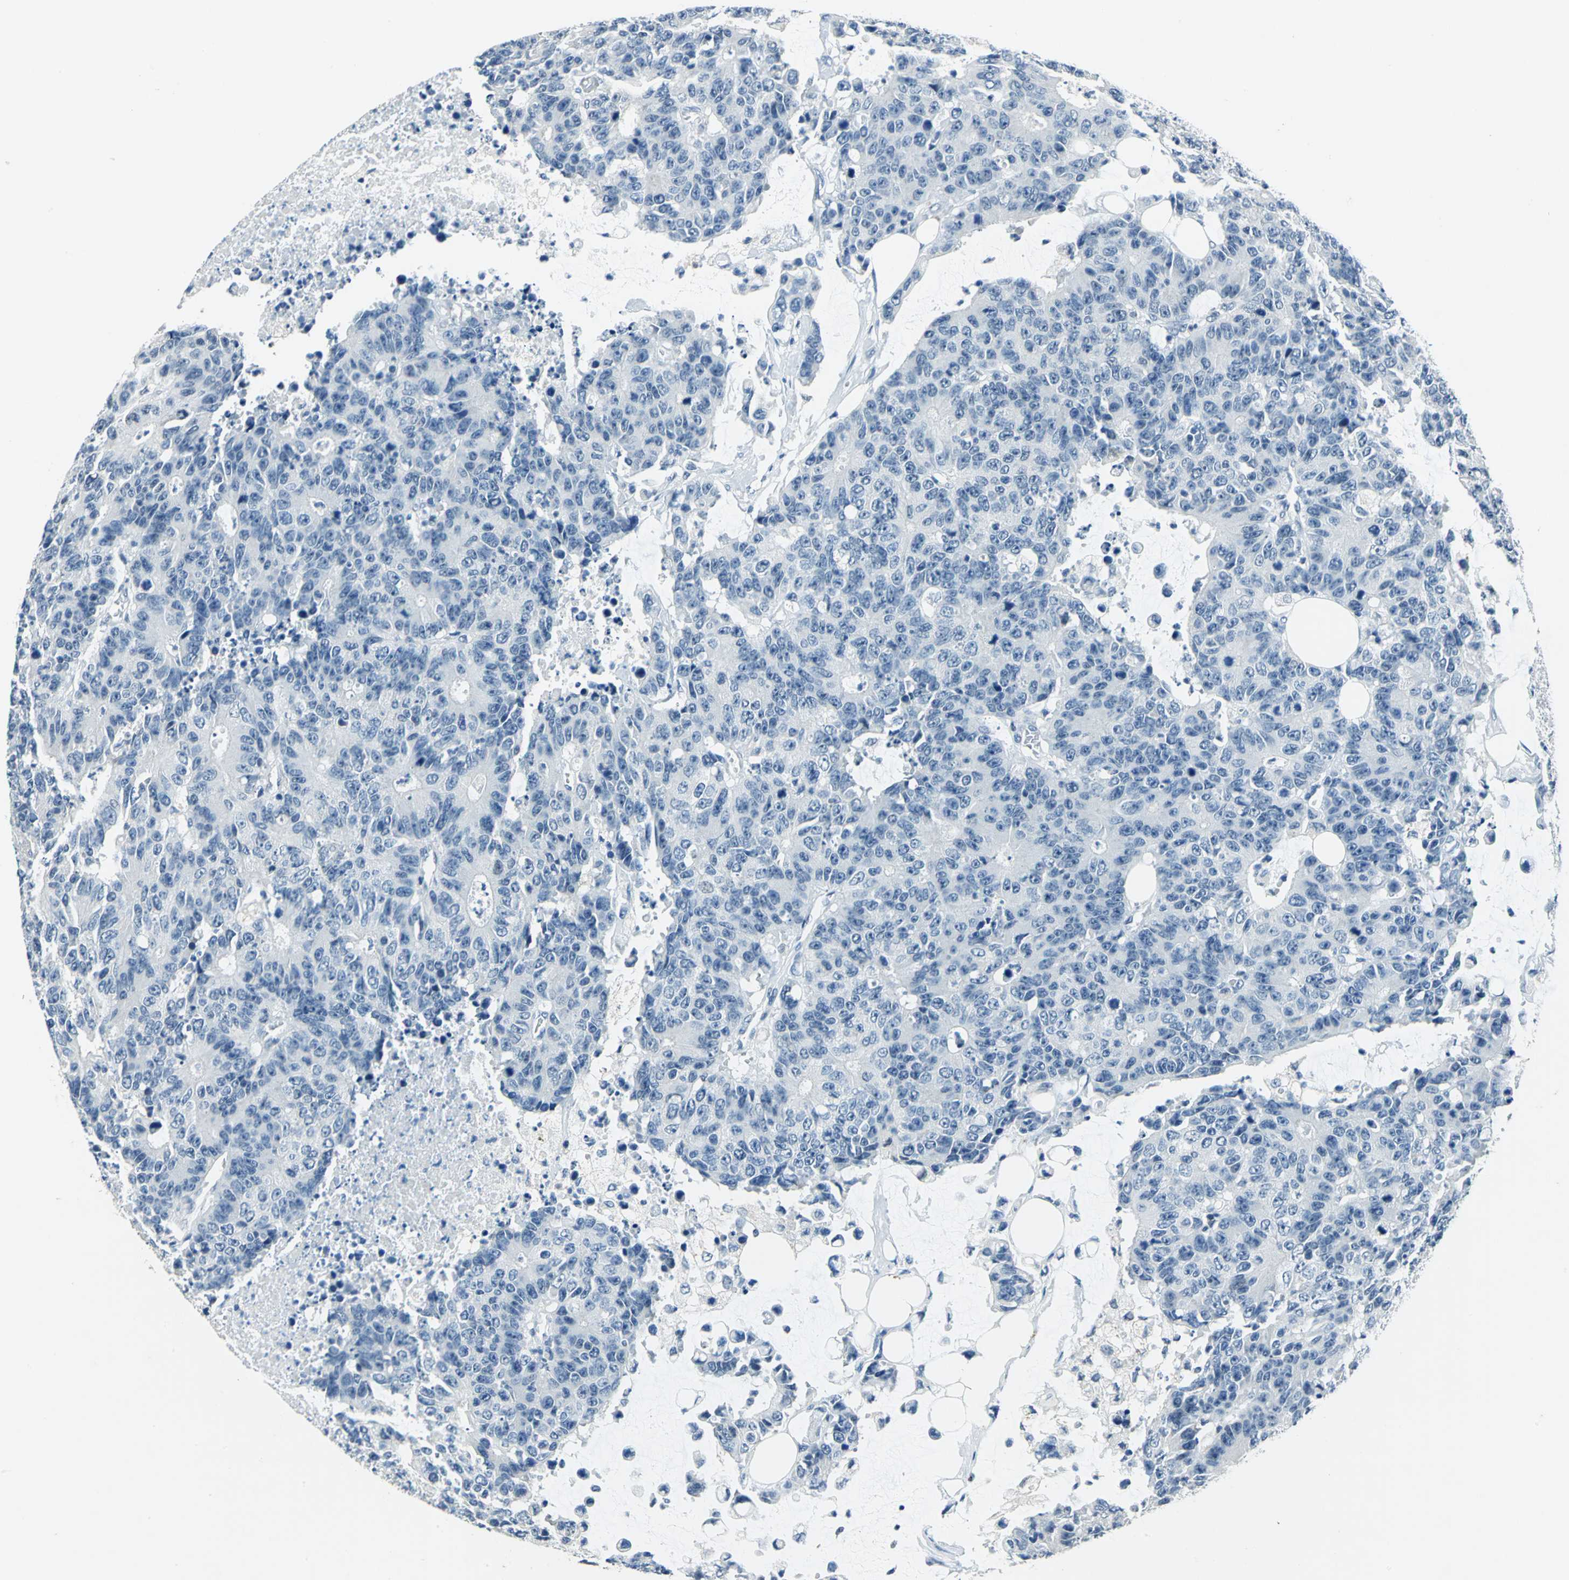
{"staining": {"intensity": "negative", "quantity": "none", "location": "none"}, "tissue": "colorectal cancer", "cell_type": "Tumor cells", "image_type": "cancer", "snomed": [{"axis": "morphology", "description": "Adenocarcinoma, NOS"}, {"axis": "topography", "description": "Colon"}], "caption": "Tumor cells show no significant protein expression in colorectal cancer (adenocarcinoma). (Immunohistochemistry, brightfield microscopy, high magnification).", "gene": "RAD17", "patient": {"sex": "female", "age": 86}}